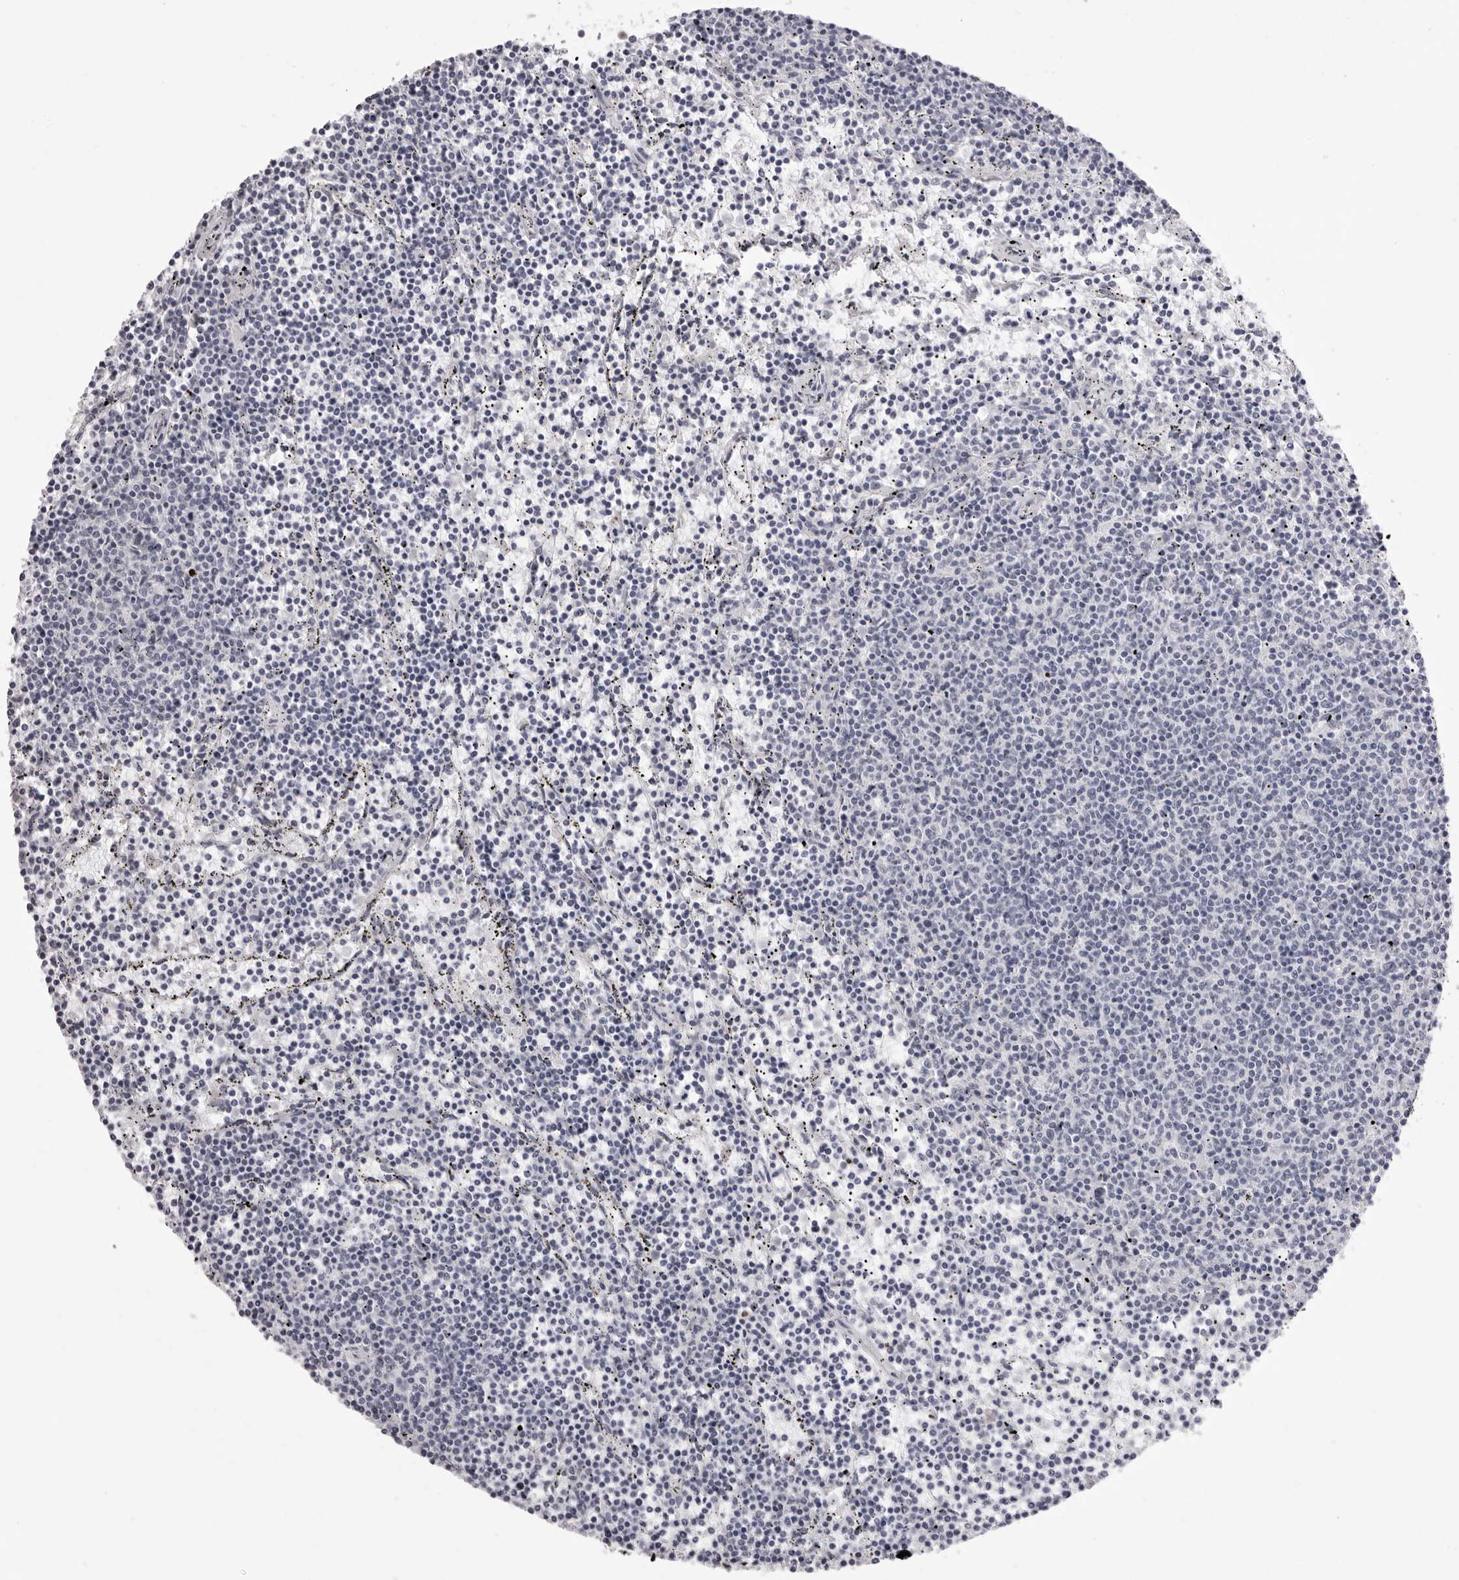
{"staining": {"intensity": "negative", "quantity": "none", "location": "none"}, "tissue": "lymphoma", "cell_type": "Tumor cells", "image_type": "cancer", "snomed": [{"axis": "morphology", "description": "Malignant lymphoma, non-Hodgkin's type, Low grade"}, {"axis": "topography", "description": "Spleen"}], "caption": "Image shows no protein expression in tumor cells of low-grade malignant lymphoma, non-Hodgkin's type tissue.", "gene": "SUGCT", "patient": {"sex": "female", "age": 50}}